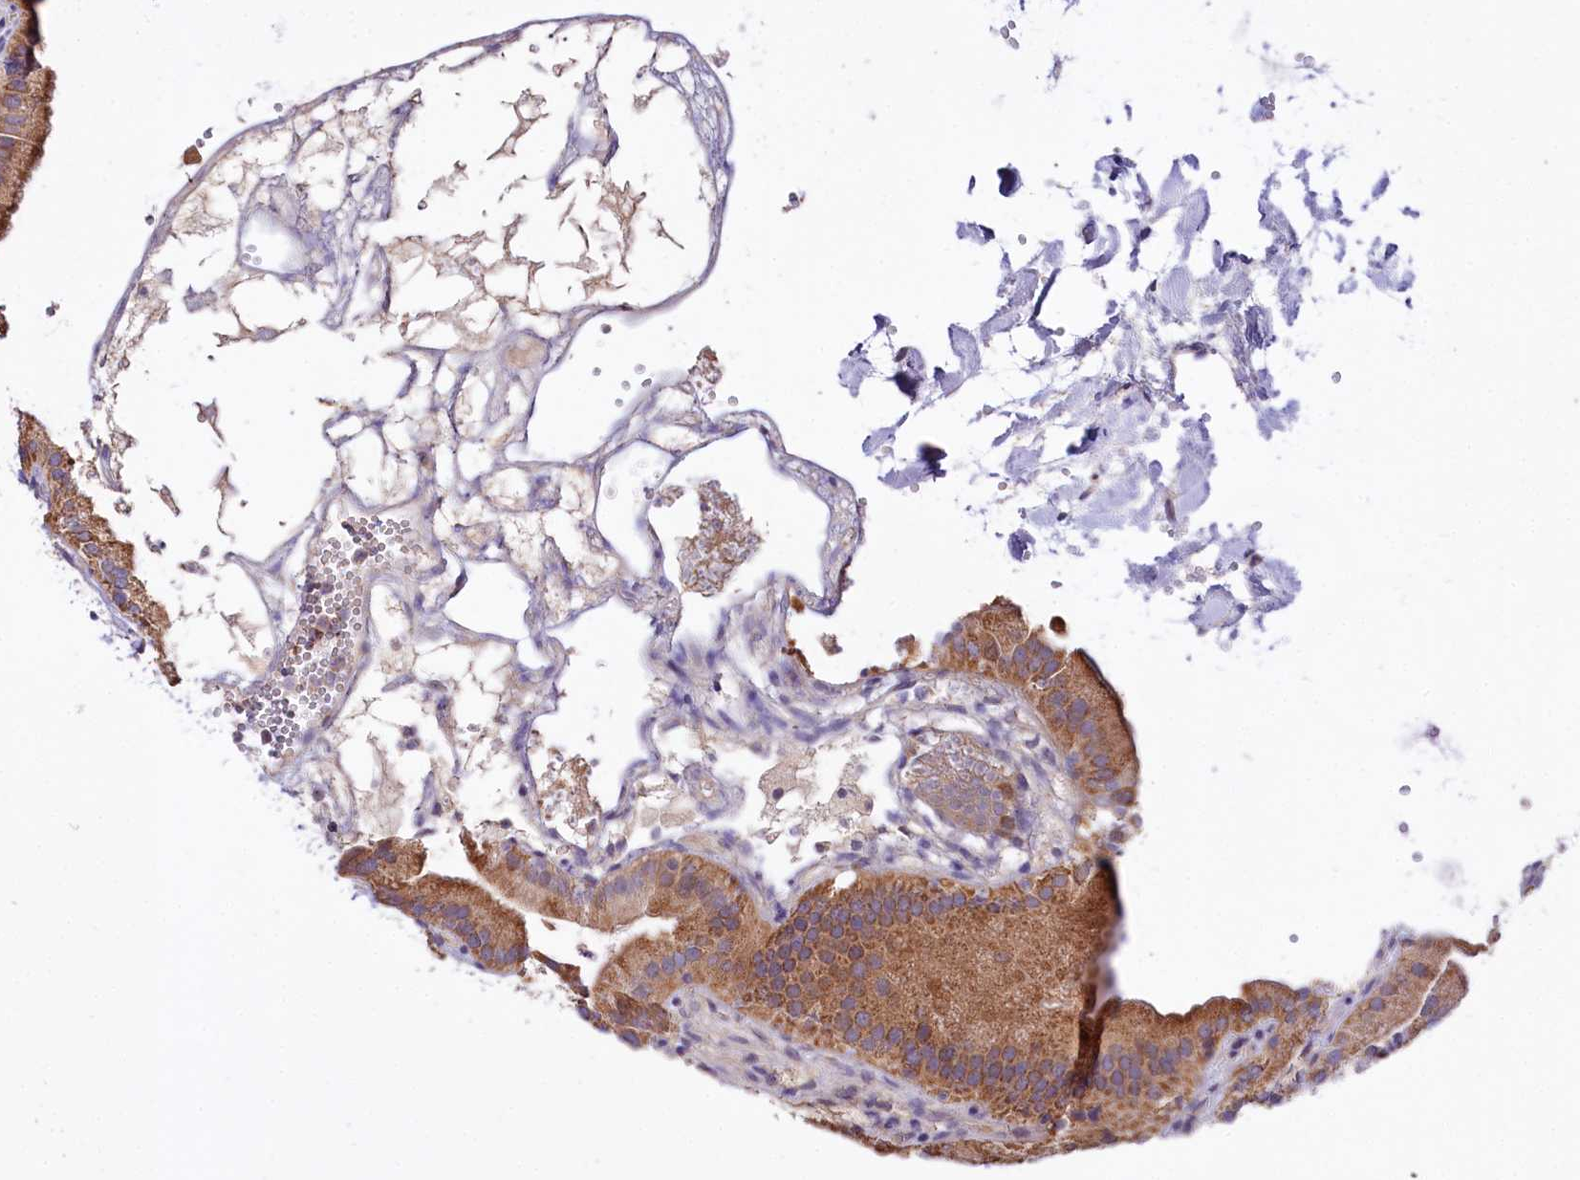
{"staining": {"intensity": "moderate", "quantity": ">75%", "location": "cytoplasmic/membranous"}, "tissue": "gallbladder", "cell_type": "Glandular cells", "image_type": "normal", "snomed": [{"axis": "morphology", "description": "Normal tissue, NOS"}, {"axis": "topography", "description": "Gallbladder"}], "caption": "A micrograph showing moderate cytoplasmic/membranous expression in approximately >75% of glandular cells in unremarkable gallbladder, as visualized by brown immunohistochemical staining.", "gene": "ZNF45", "patient": {"sex": "male", "age": 55}}